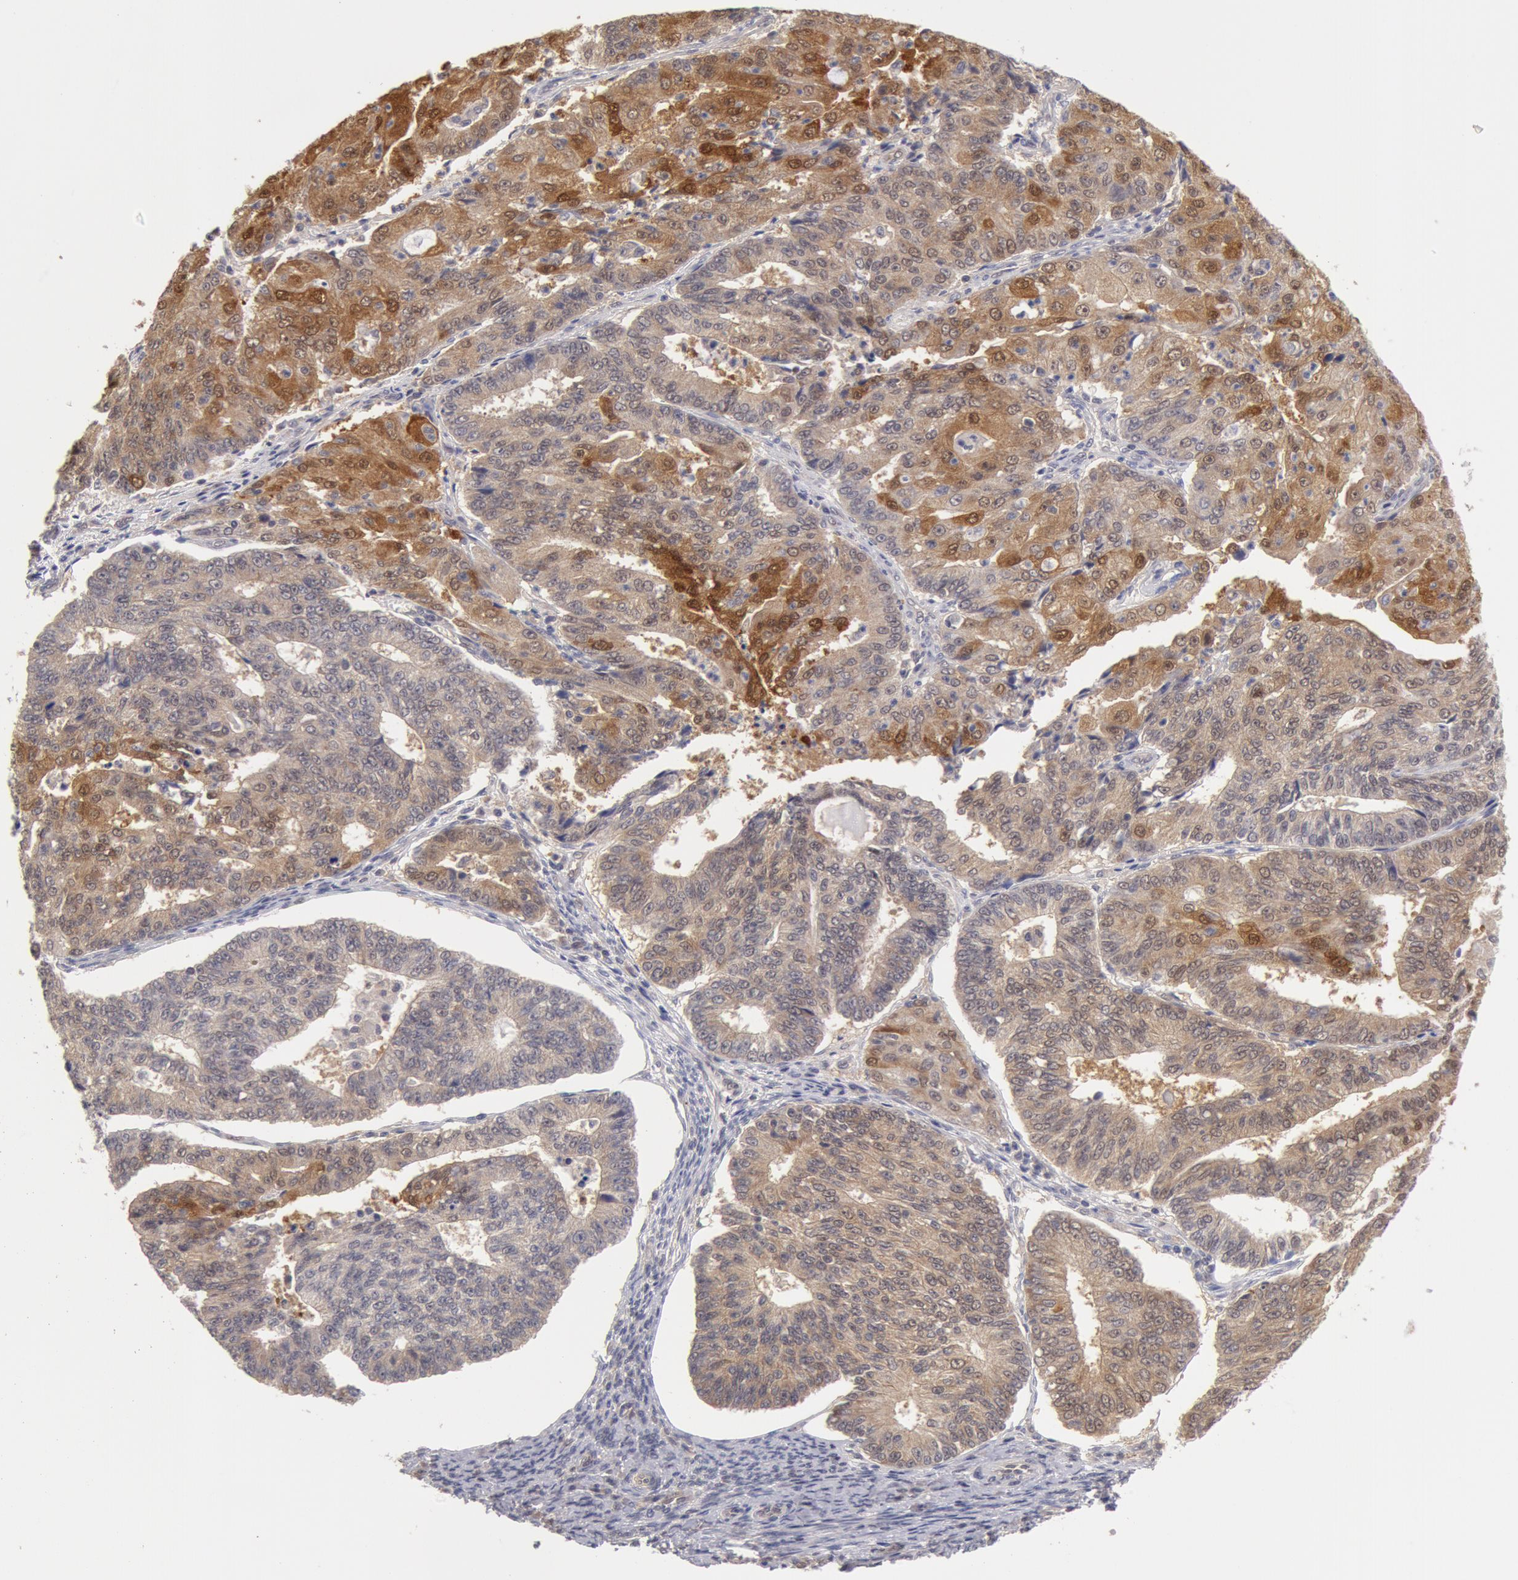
{"staining": {"intensity": "moderate", "quantity": "25%-75%", "location": "cytoplasmic/membranous"}, "tissue": "endometrial cancer", "cell_type": "Tumor cells", "image_type": "cancer", "snomed": [{"axis": "morphology", "description": "Adenocarcinoma, NOS"}, {"axis": "topography", "description": "Endometrium"}], "caption": "The immunohistochemical stain highlights moderate cytoplasmic/membranous positivity in tumor cells of endometrial adenocarcinoma tissue.", "gene": "TXNRD1", "patient": {"sex": "female", "age": 56}}